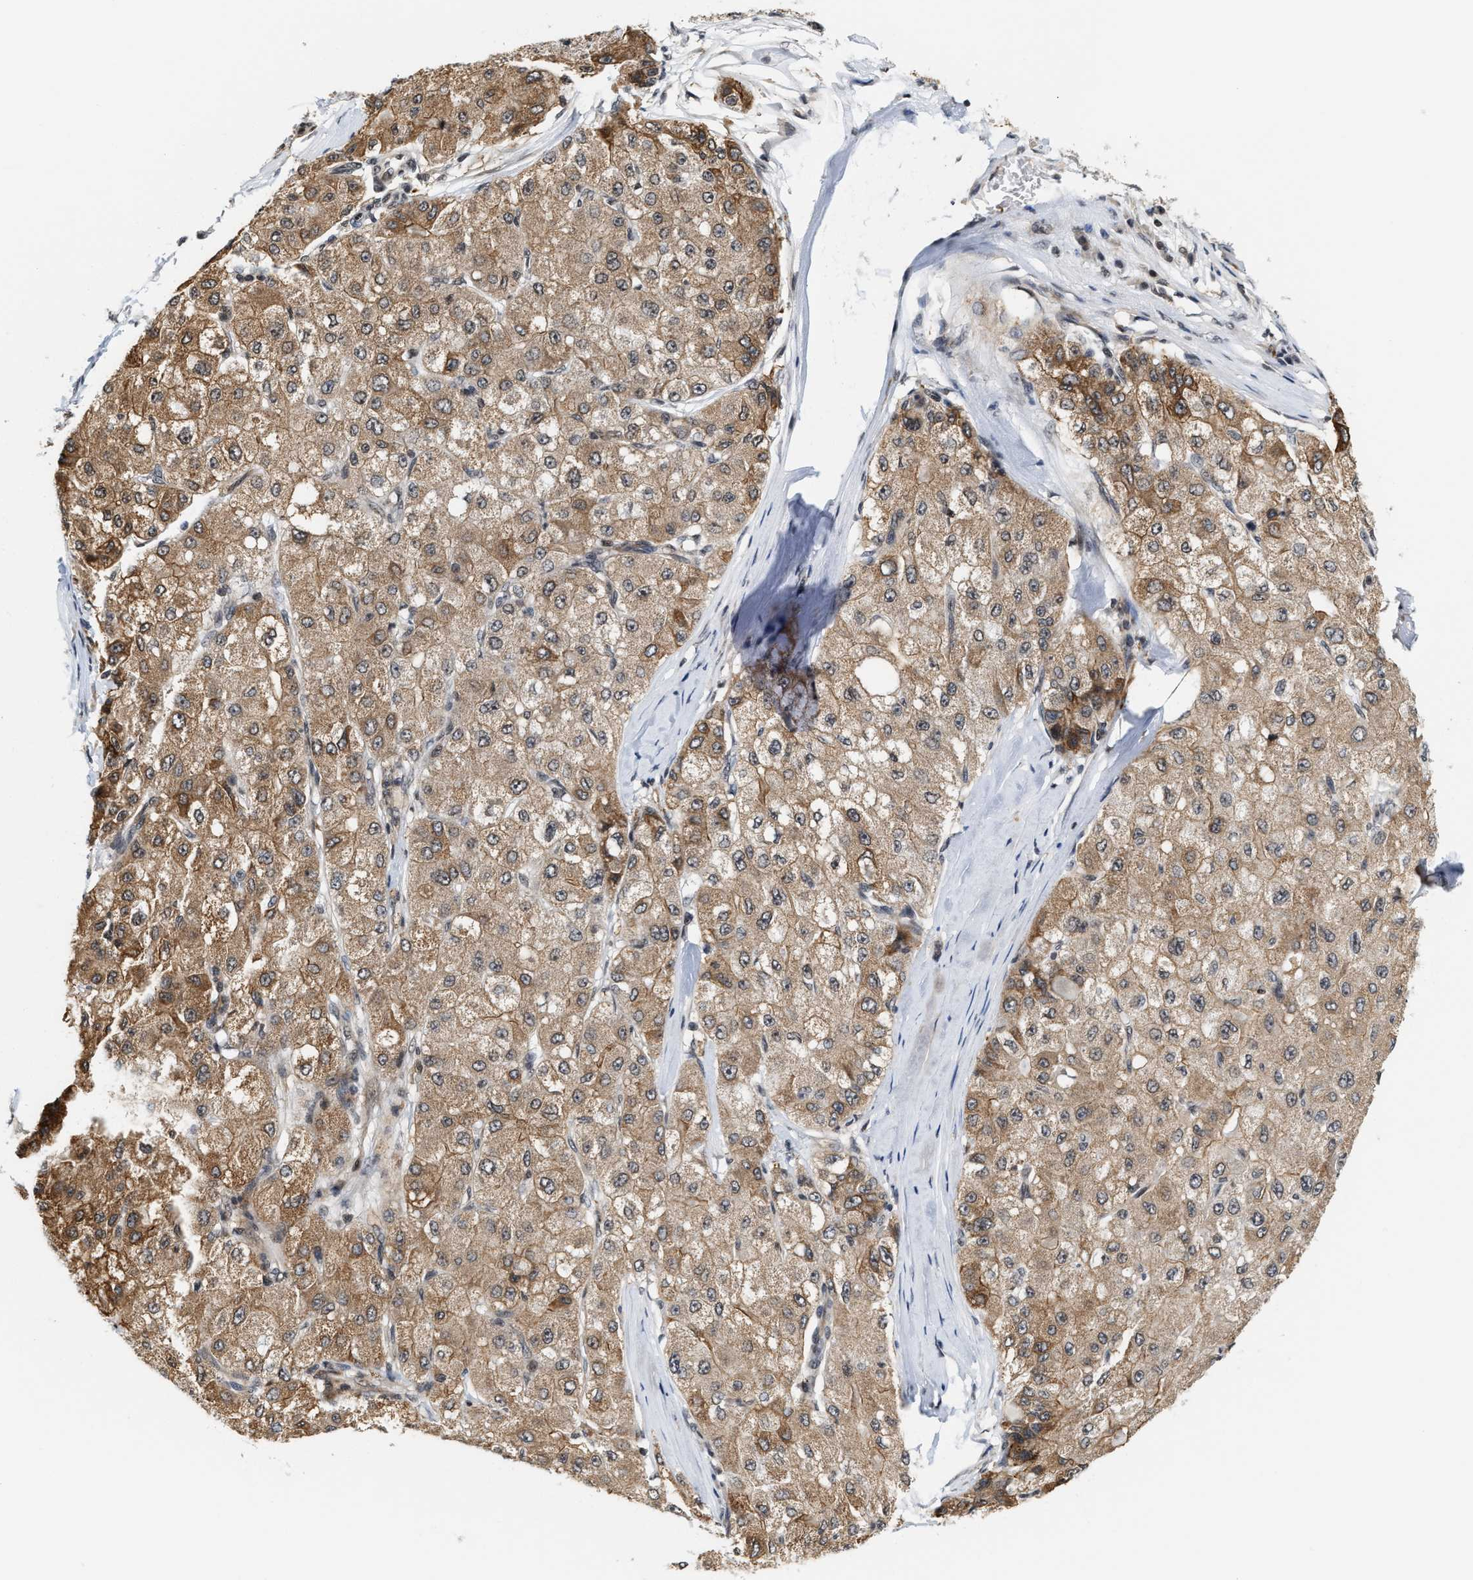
{"staining": {"intensity": "moderate", "quantity": ">75%", "location": "cytoplasmic/membranous"}, "tissue": "liver cancer", "cell_type": "Tumor cells", "image_type": "cancer", "snomed": [{"axis": "morphology", "description": "Carcinoma, Hepatocellular, NOS"}, {"axis": "topography", "description": "Liver"}], "caption": "Liver cancer (hepatocellular carcinoma) stained with a protein marker reveals moderate staining in tumor cells.", "gene": "ANKRD6", "patient": {"sex": "male", "age": 80}}